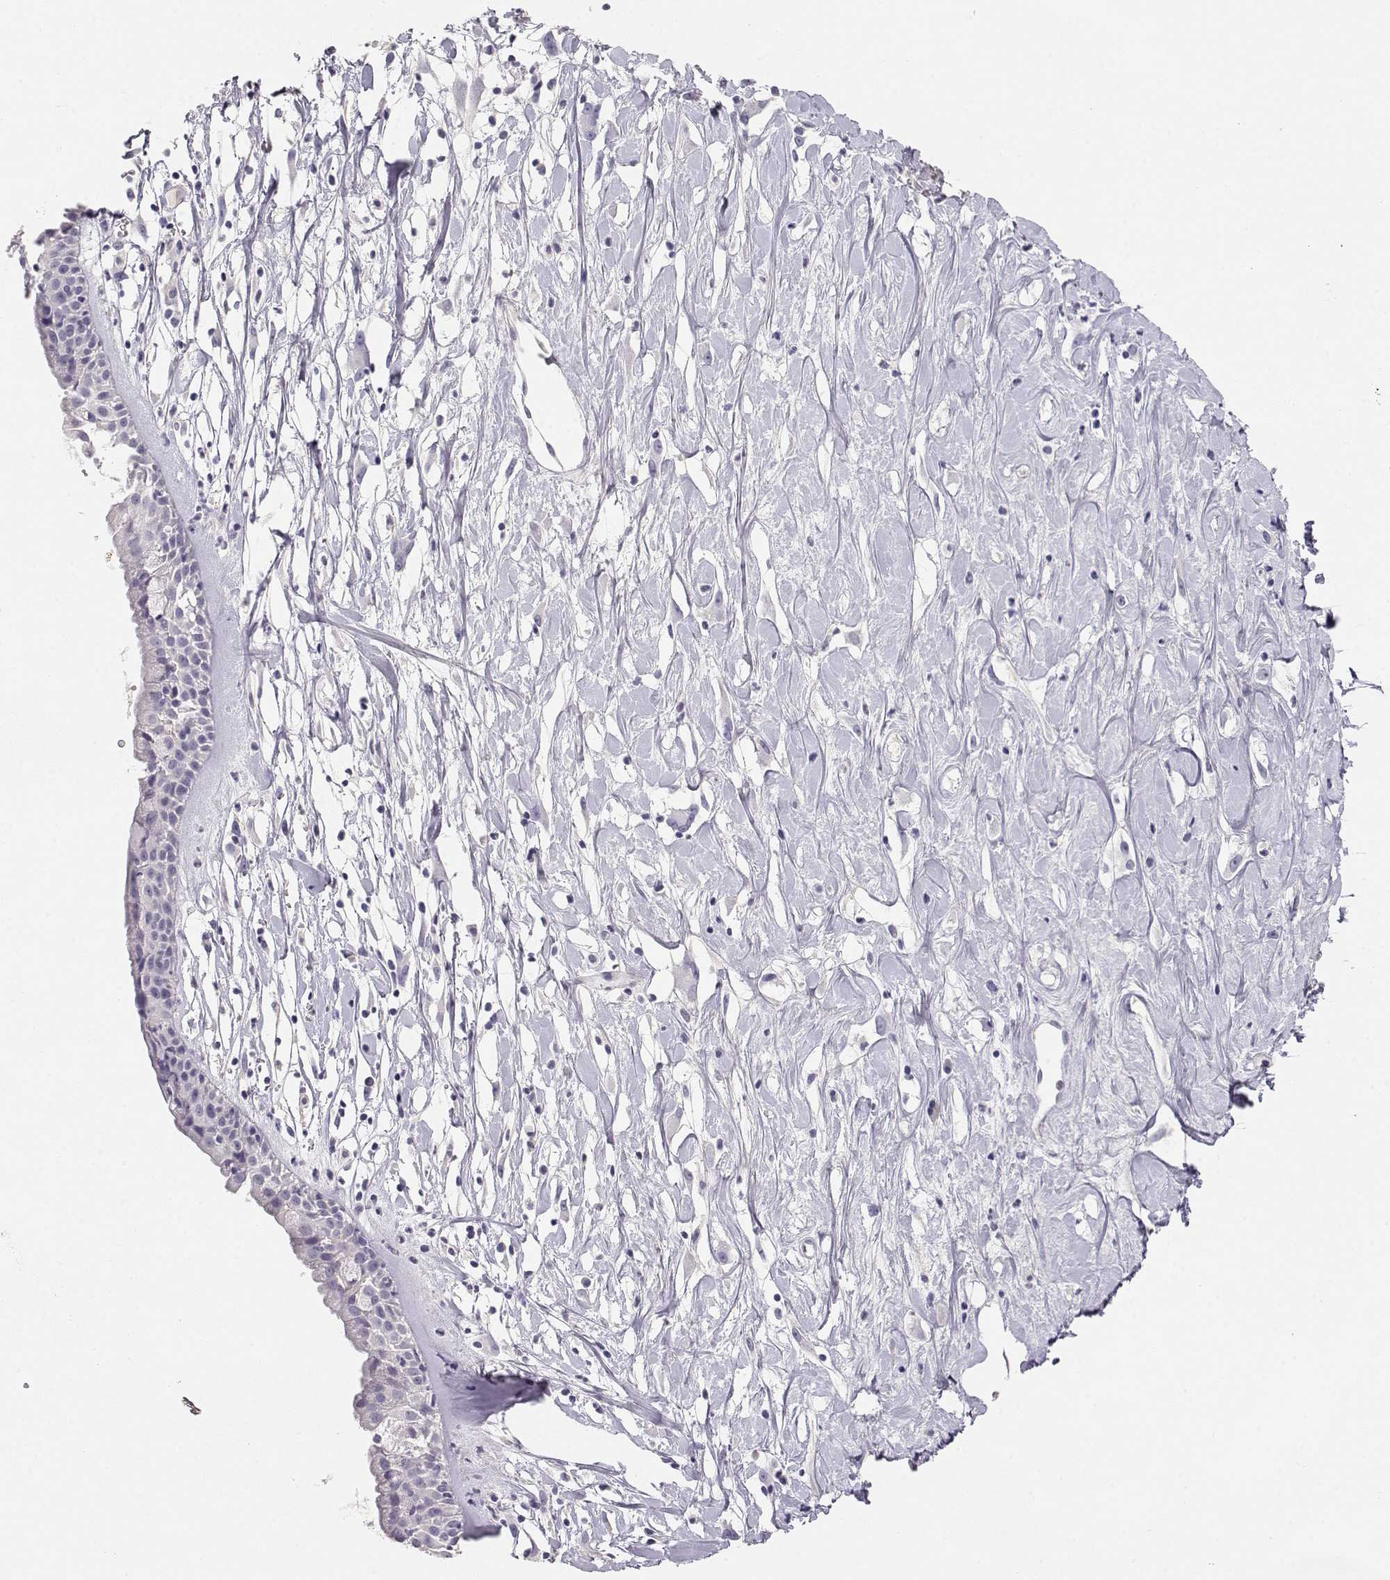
{"staining": {"intensity": "negative", "quantity": "none", "location": "none"}, "tissue": "nasopharynx", "cell_type": "Respiratory epithelial cells", "image_type": "normal", "snomed": [{"axis": "morphology", "description": "Normal tissue, NOS"}, {"axis": "topography", "description": "Nasopharynx"}], "caption": "Immunohistochemistry (IHC) of unremarkable nasopharynx reveals no staining in respiratory epithelial cells. (IHC, brightfield microscopy, high magnification).", "gene": "GPR174", "patient": {"sex": "female", "age": 85}}